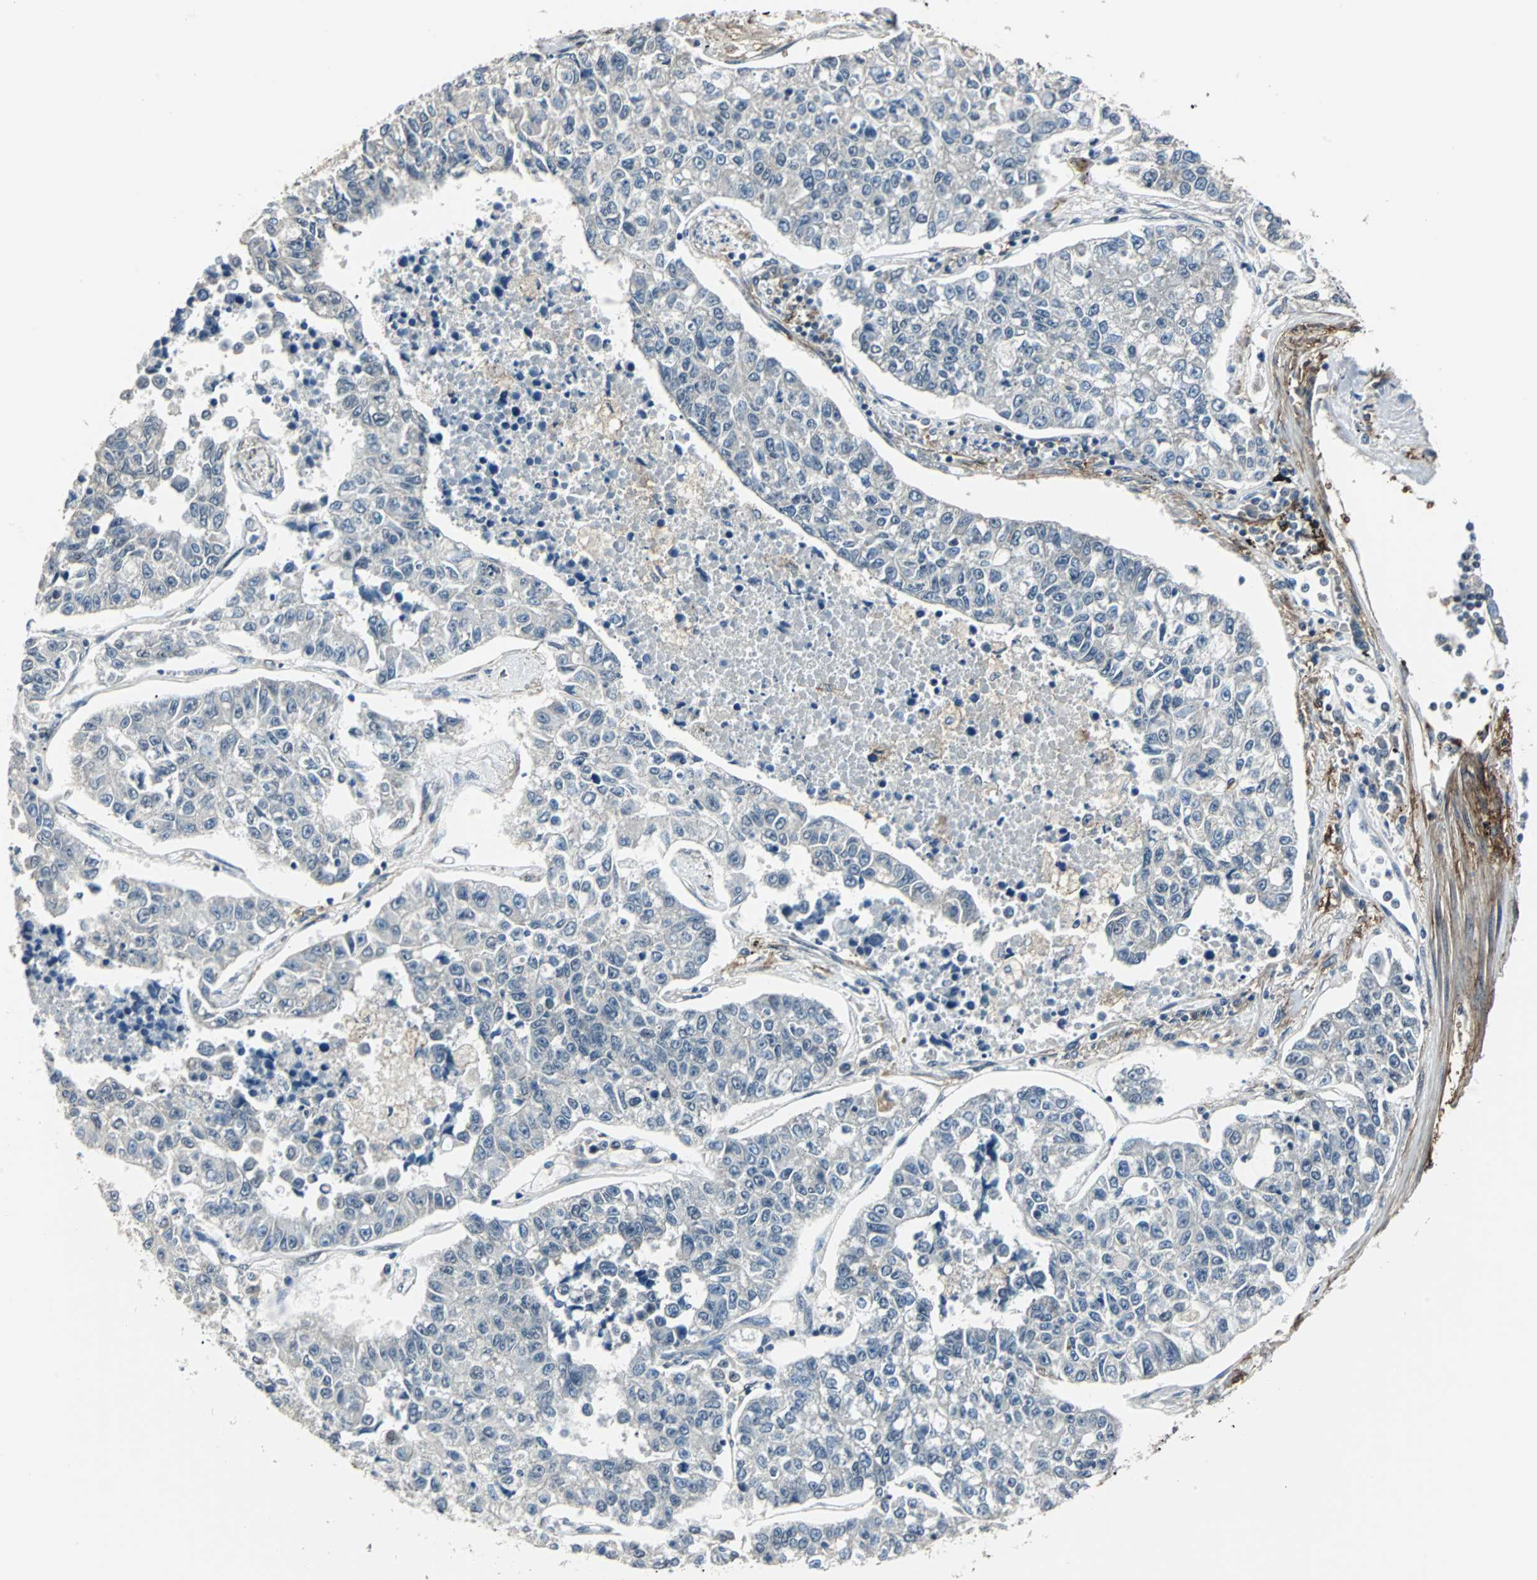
{"staining": {"intensity": "negative", "quantity": "none", "location": "none"}, "tissue": "lung cancer", "cell_type": "Tumor cells", "image_type": "cancer", "snomed": [{"axis": "morphology", "description": "Adenocarcinoma, NOS"}, {"axis": "topography", "description": "Lung"}], "caption": "A high-resolution photomicrograph shows immunohistochemistry staining of lung adenocarcinoma, which displays no significant expression in tumor cells. Nuclei are stained in blue.", "gene": "MKX", "patient": {"sex": "male", "age": 49}}